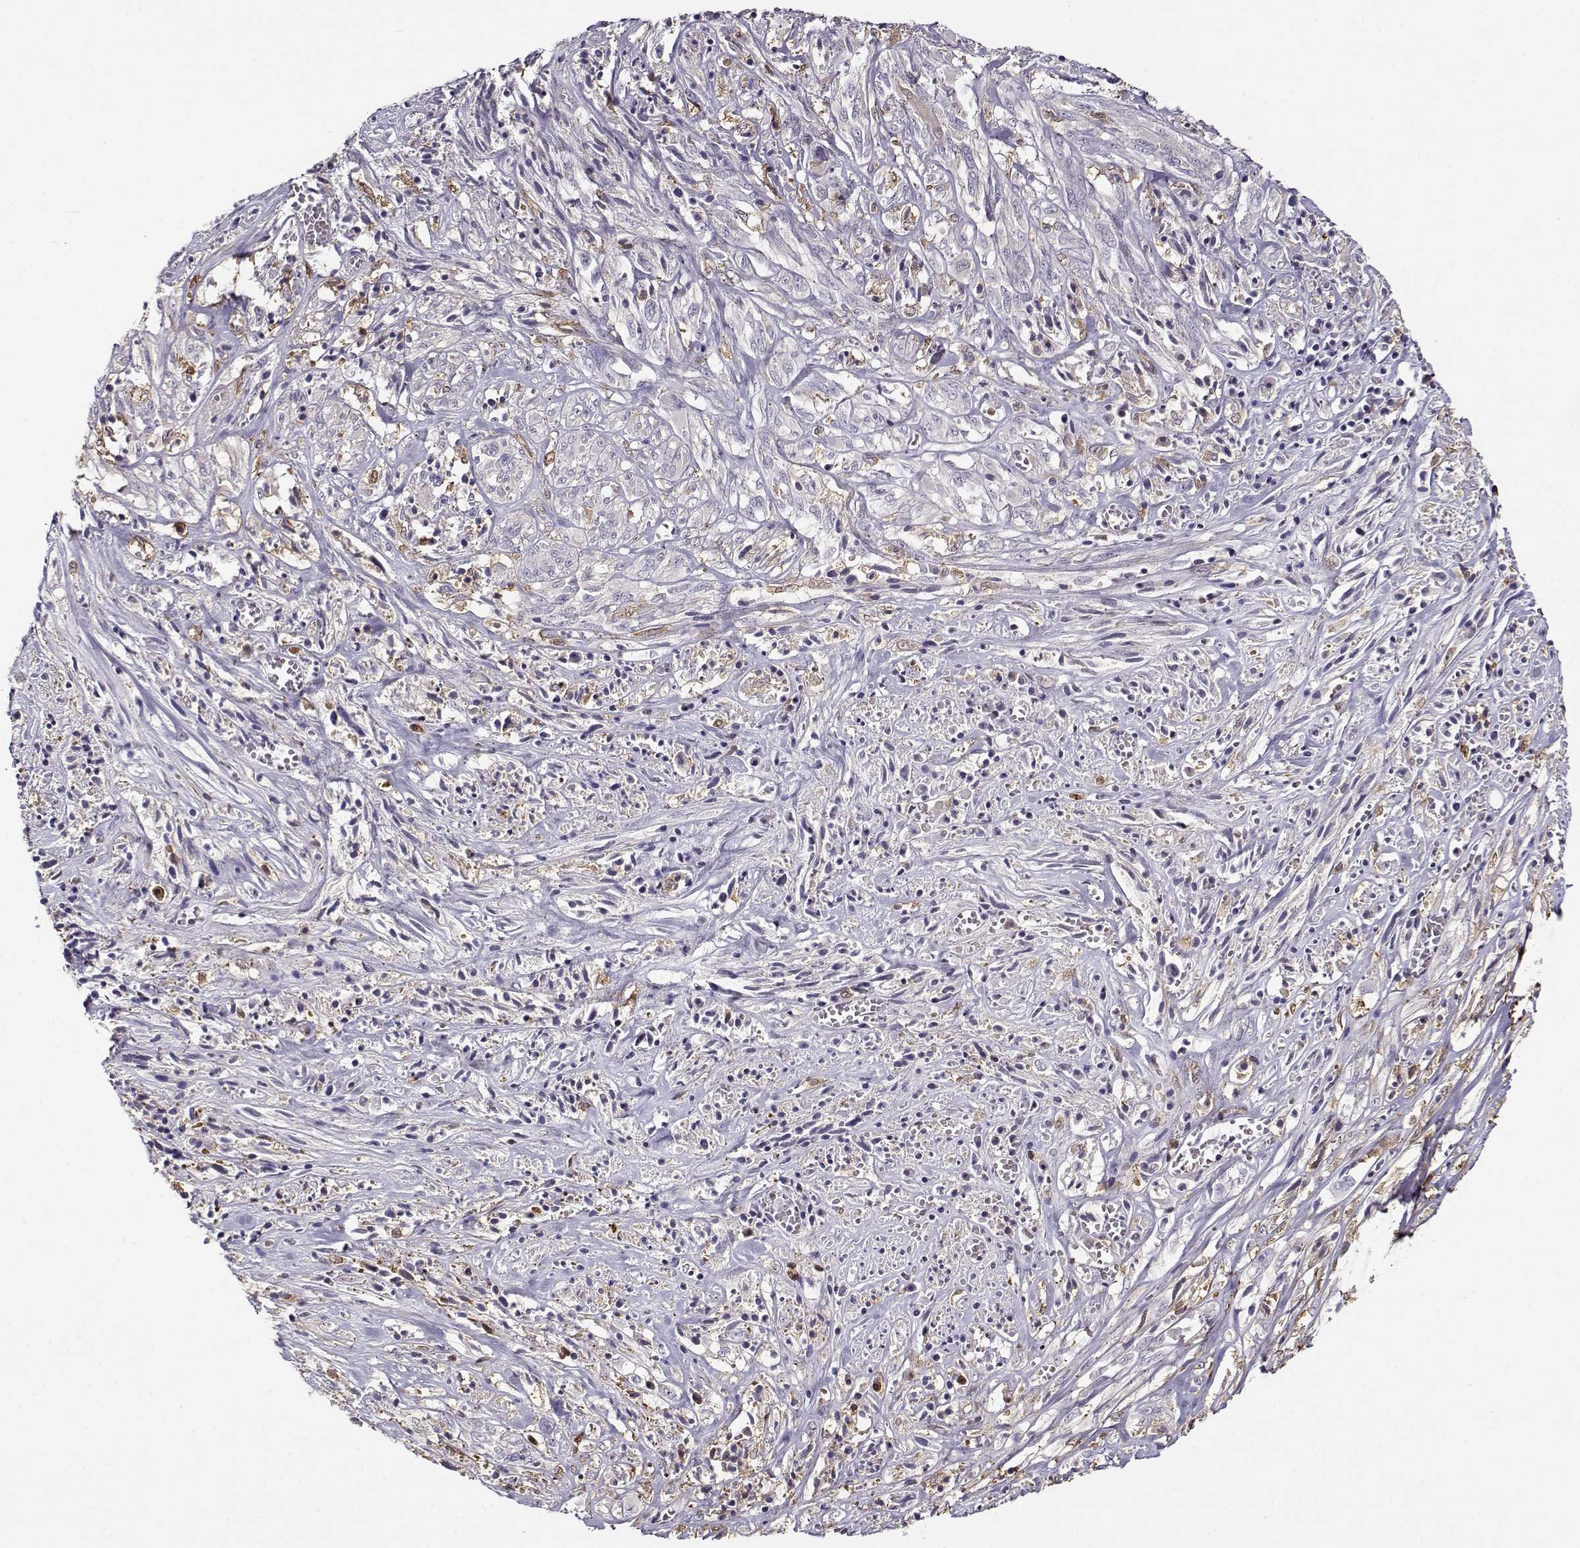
{"staining": {"intensity": "negative", "quantity": "none", "location": "none"}, "tissue": "melanoma", "cell_type": "Tumor cells", "image_type": "cancer", "snomed": [{"axis": "morphology", "description": "Malignant melanoma, NOS"}, {"axis": "topography", "description": "Skin"}], "caption": "There is no significant positivity in tumor cells of malignant melanoma.", "gene": "UCP3", "patient": {"sex": "female", "age": 91}}